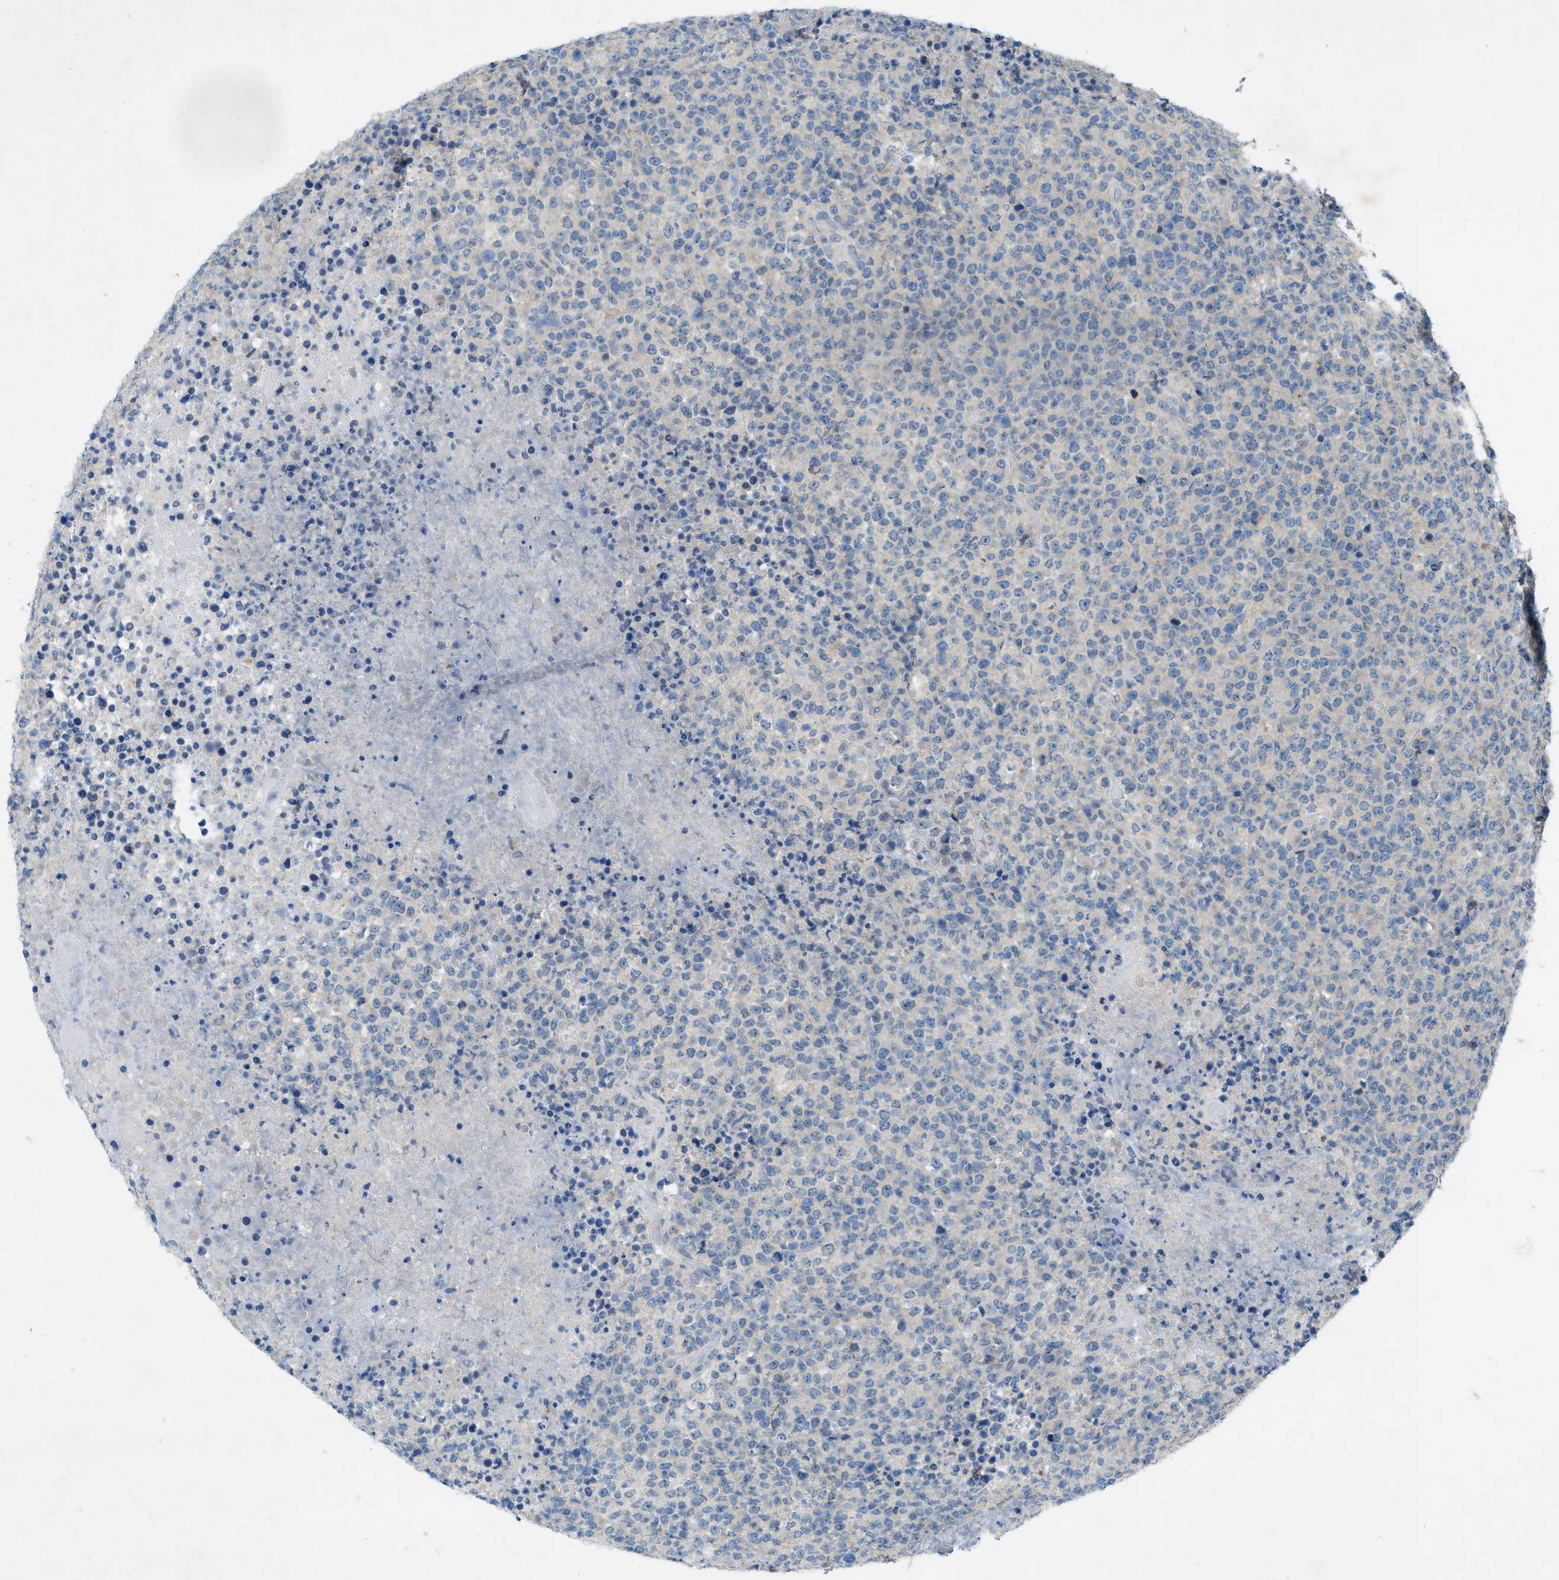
{"staining": {"intensity": "negative", "quantity": "none", "location": "none"}, "tissue": "lymphoma", "cell_type": "Tumor cells", "image_type": "cancer", "snomed": [{"axis": "morphology", "description": "Malignant lymphoma, non-Hodgkin's type, High grade"}, {"axis": "topography", "description": "Lymph node"}], "caption": "Immunohistochemical staining of lymphoma exhibits no significant positivity in tumor cells.", "gene": "URGCP", "patient": {"sex": "male", "age": 13}}